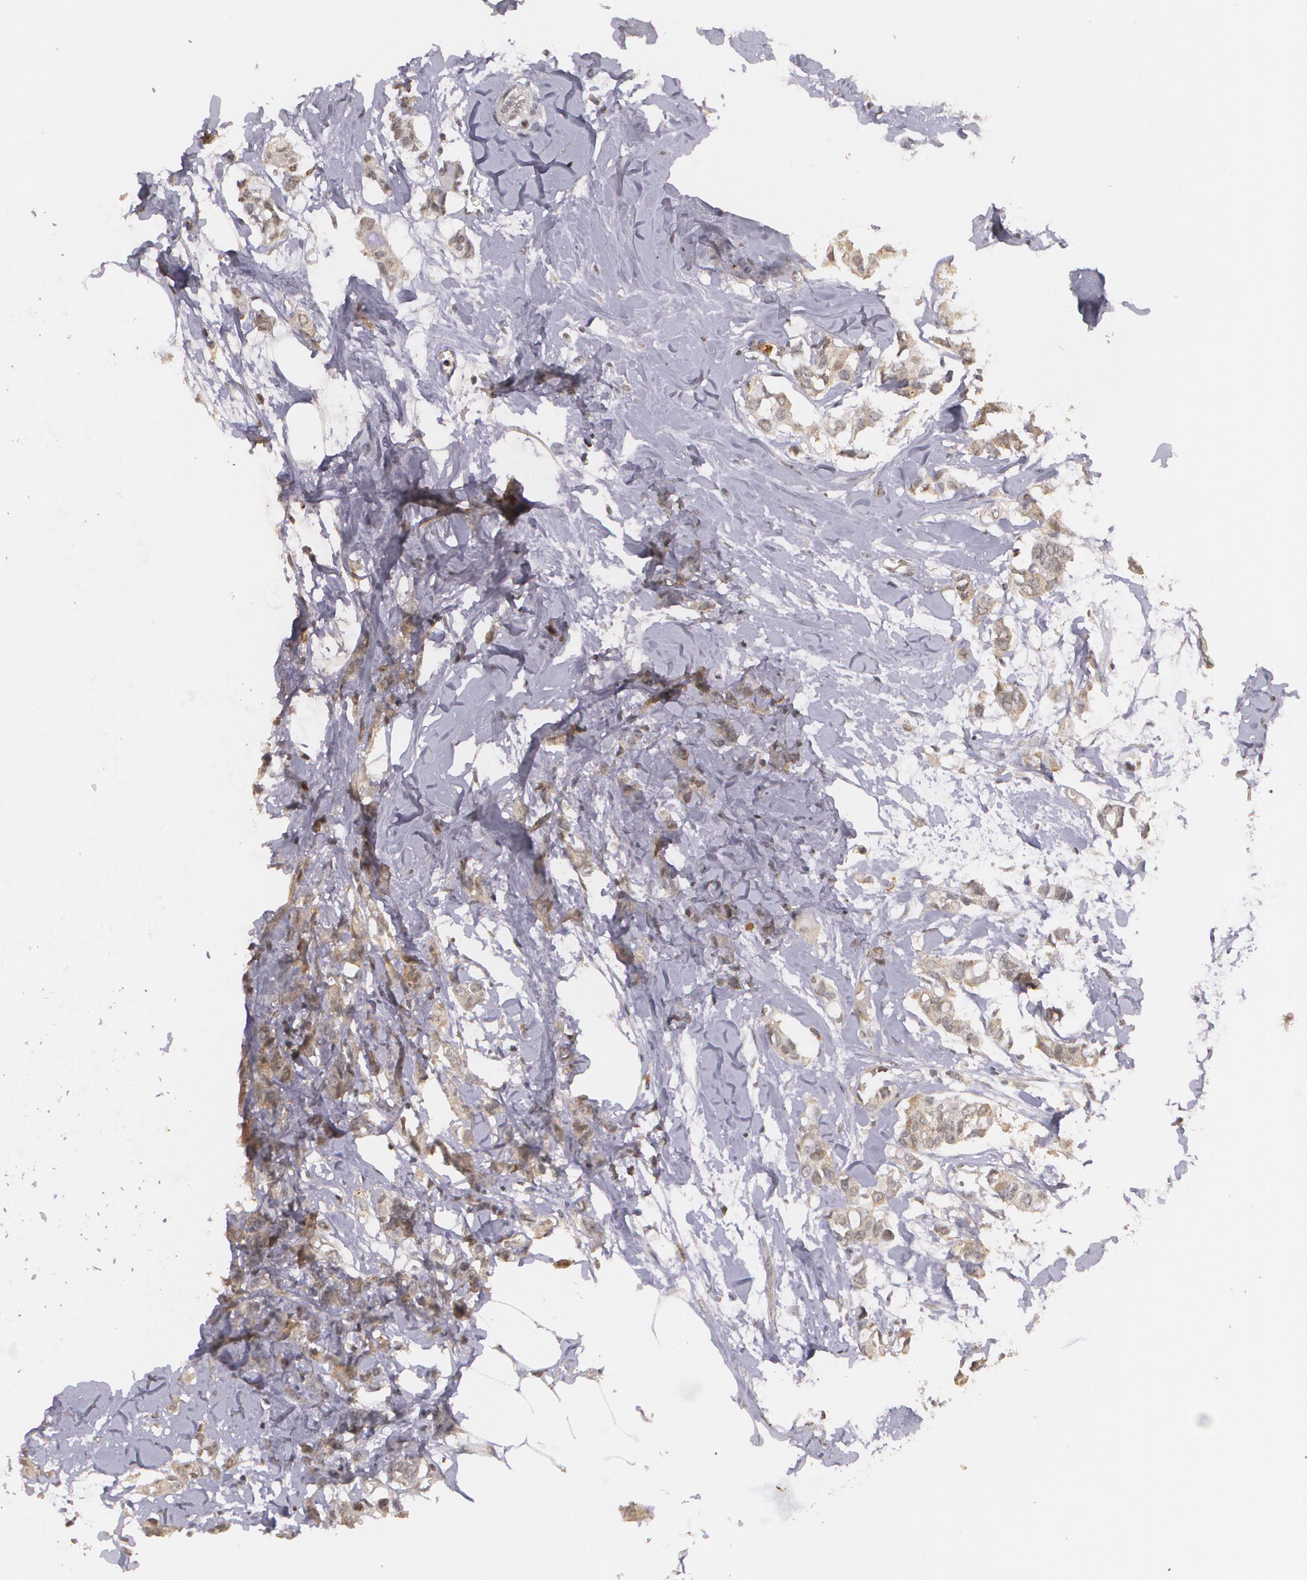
{"staining": {"intensity": "moderate", "quantity": ">75%", "location": "cytoplasmic/membranous"}, "tissue": "breast cancer", "cell_type": "Tumor cells", "image_type": "cancer", "snomed": [{"axis": "morphology", "description": "Duct carcinoma"}, {"axis": "topography", "description": "Breast"}], "caption": "High-power microscopy captured an immunohistochemistry (IHC) image of invasive ductal carcinoma (breast), revealing moderate cytoplasmic/membranous positivity in approximately >75% of tumor cells. (brown staining indicates protein expression, while blue staining denotes nuclei).", "gene": "PTS", "patient": {"sex": "female", "age": 84}}